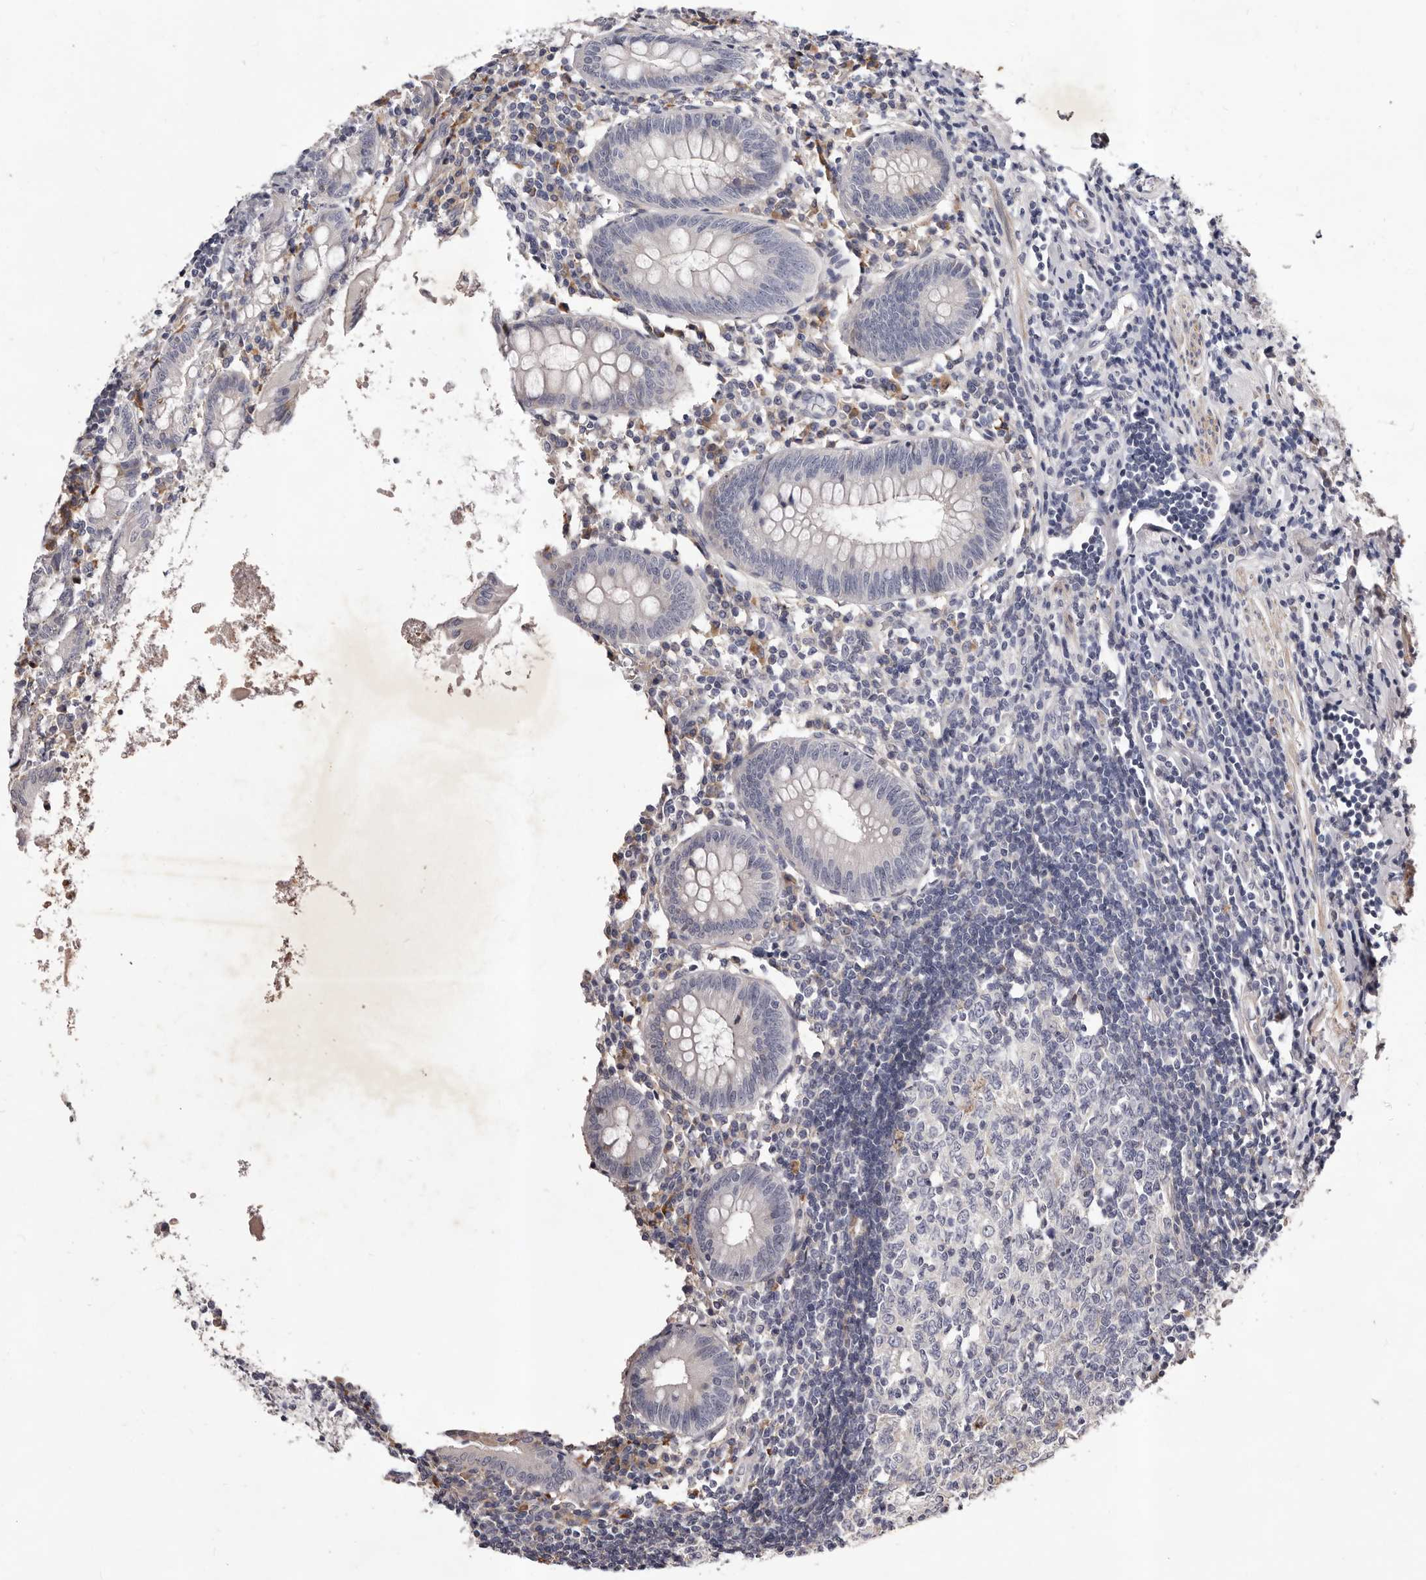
{"staining": {"intensity": "moderate", "quantity": "<25%", "location": "cytoplasmic/membranous"}, "tissue": "appendix", "cell_type": "Glandular cells", "image_type": "normal", "snomed": [{"axis": "morphology", "description": "Normal tissue, NOS"}, {"axis": "topography", "description": "Appendix"}], "caption": "This is a micrograph of immunohistochemistry staining of benign appendix, which shows moderate expression in the cytoplasmic/membranous of glandular cells.", "gene": "ALPK1", "patient": {"sex": "female", "age": 54}}